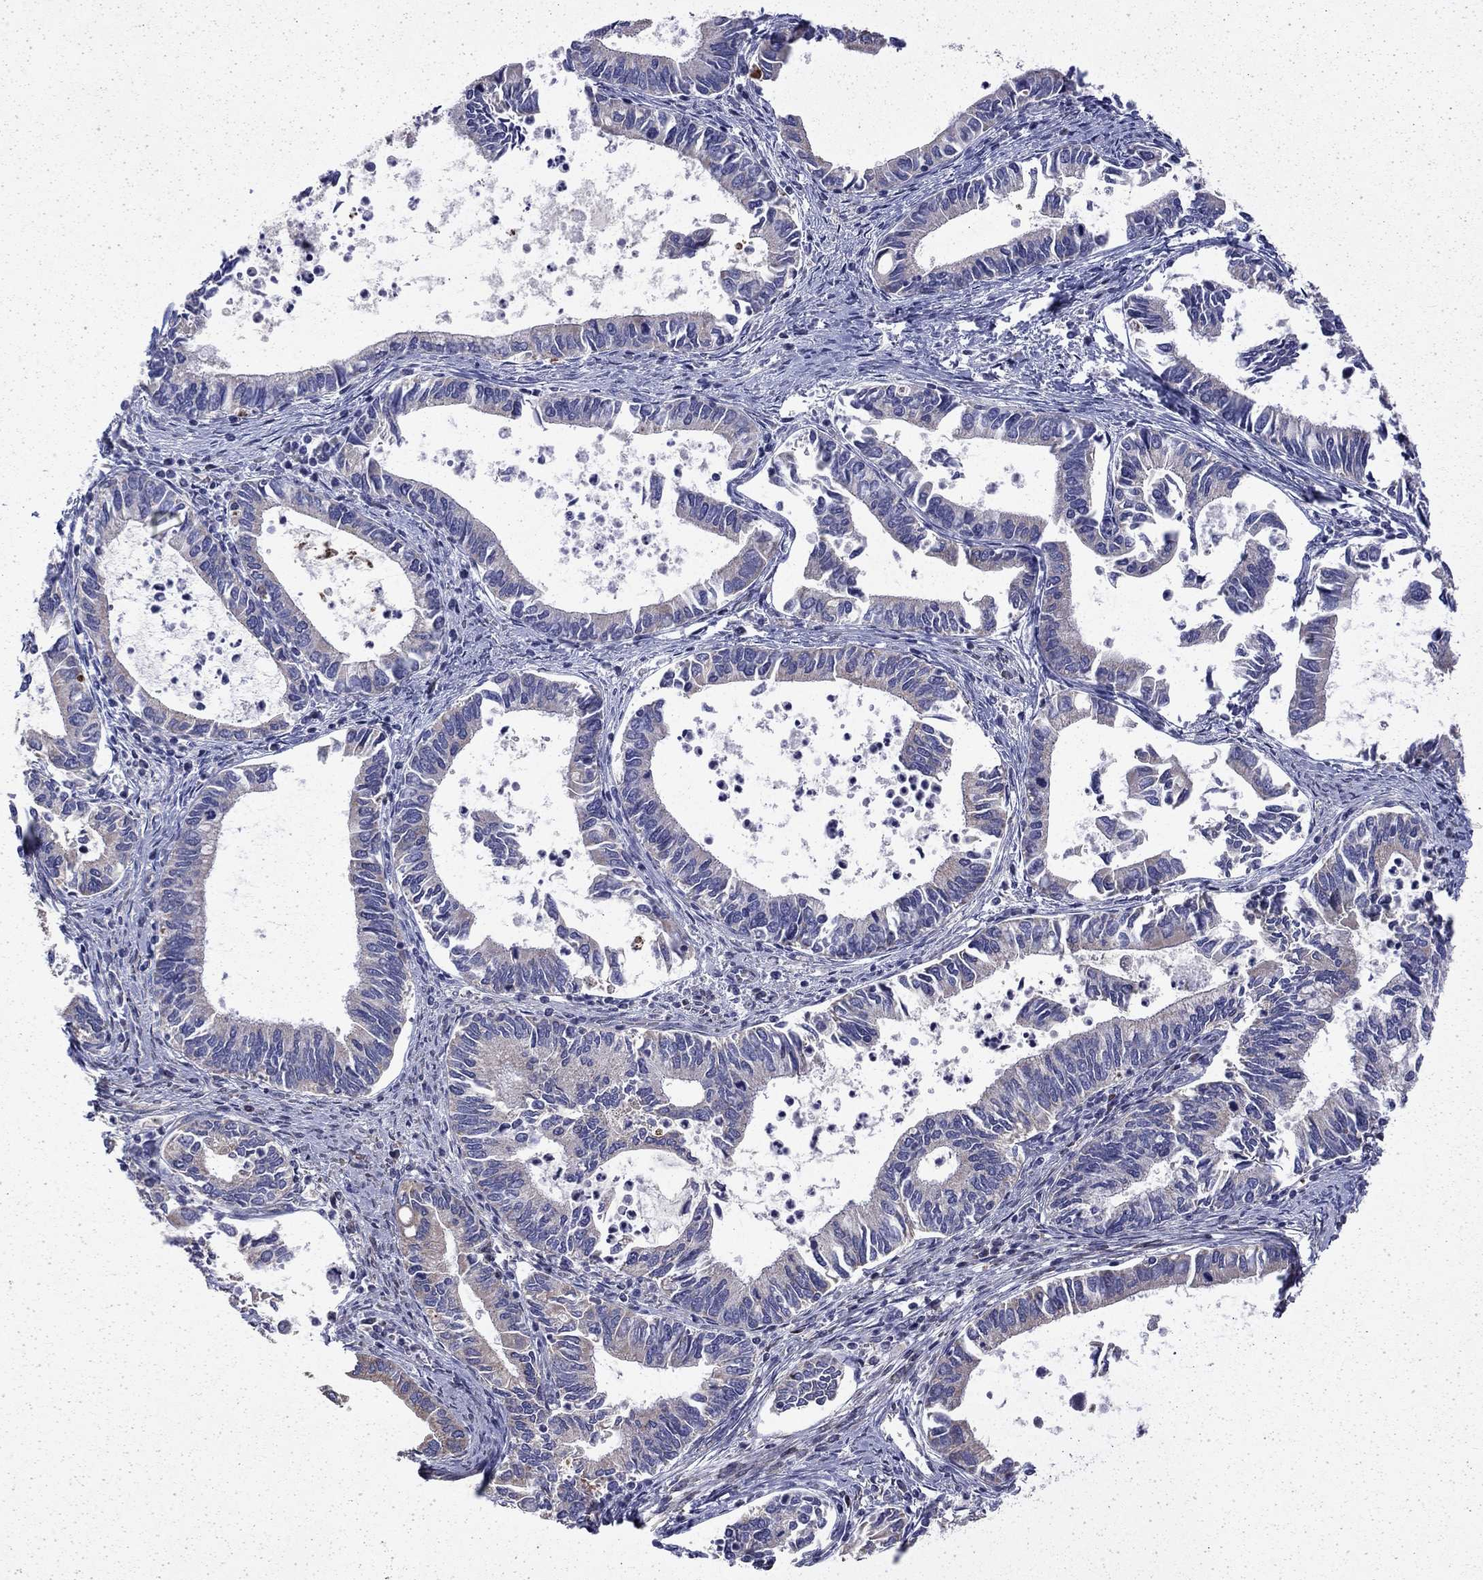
{"staining": {"intensity": "weak", "quantity": "<25%", "location": "cytoplasmic/membranous"}, "tissue": "cervical cancer", "cell_type": "Tumor cells", "image_type": "cancer", "snomed": [{"axis": "morphology", "description": "Adenocarcinoma, NOS"}, {"axis": "topography", "description": "Cervix"}], "caption": "DAB immunohistochemical staining of cervical cancer reveals no significant staining in tumor cells. The staining was performed using DAB (3,3'-diaminobenzidine) to visualize the protein expression in brown, while the nuclei were stained in blue with hematoxylin (Magnification: 20x).", "gene": "DTNA", "patient": {"sex": "female", "age": 42}}